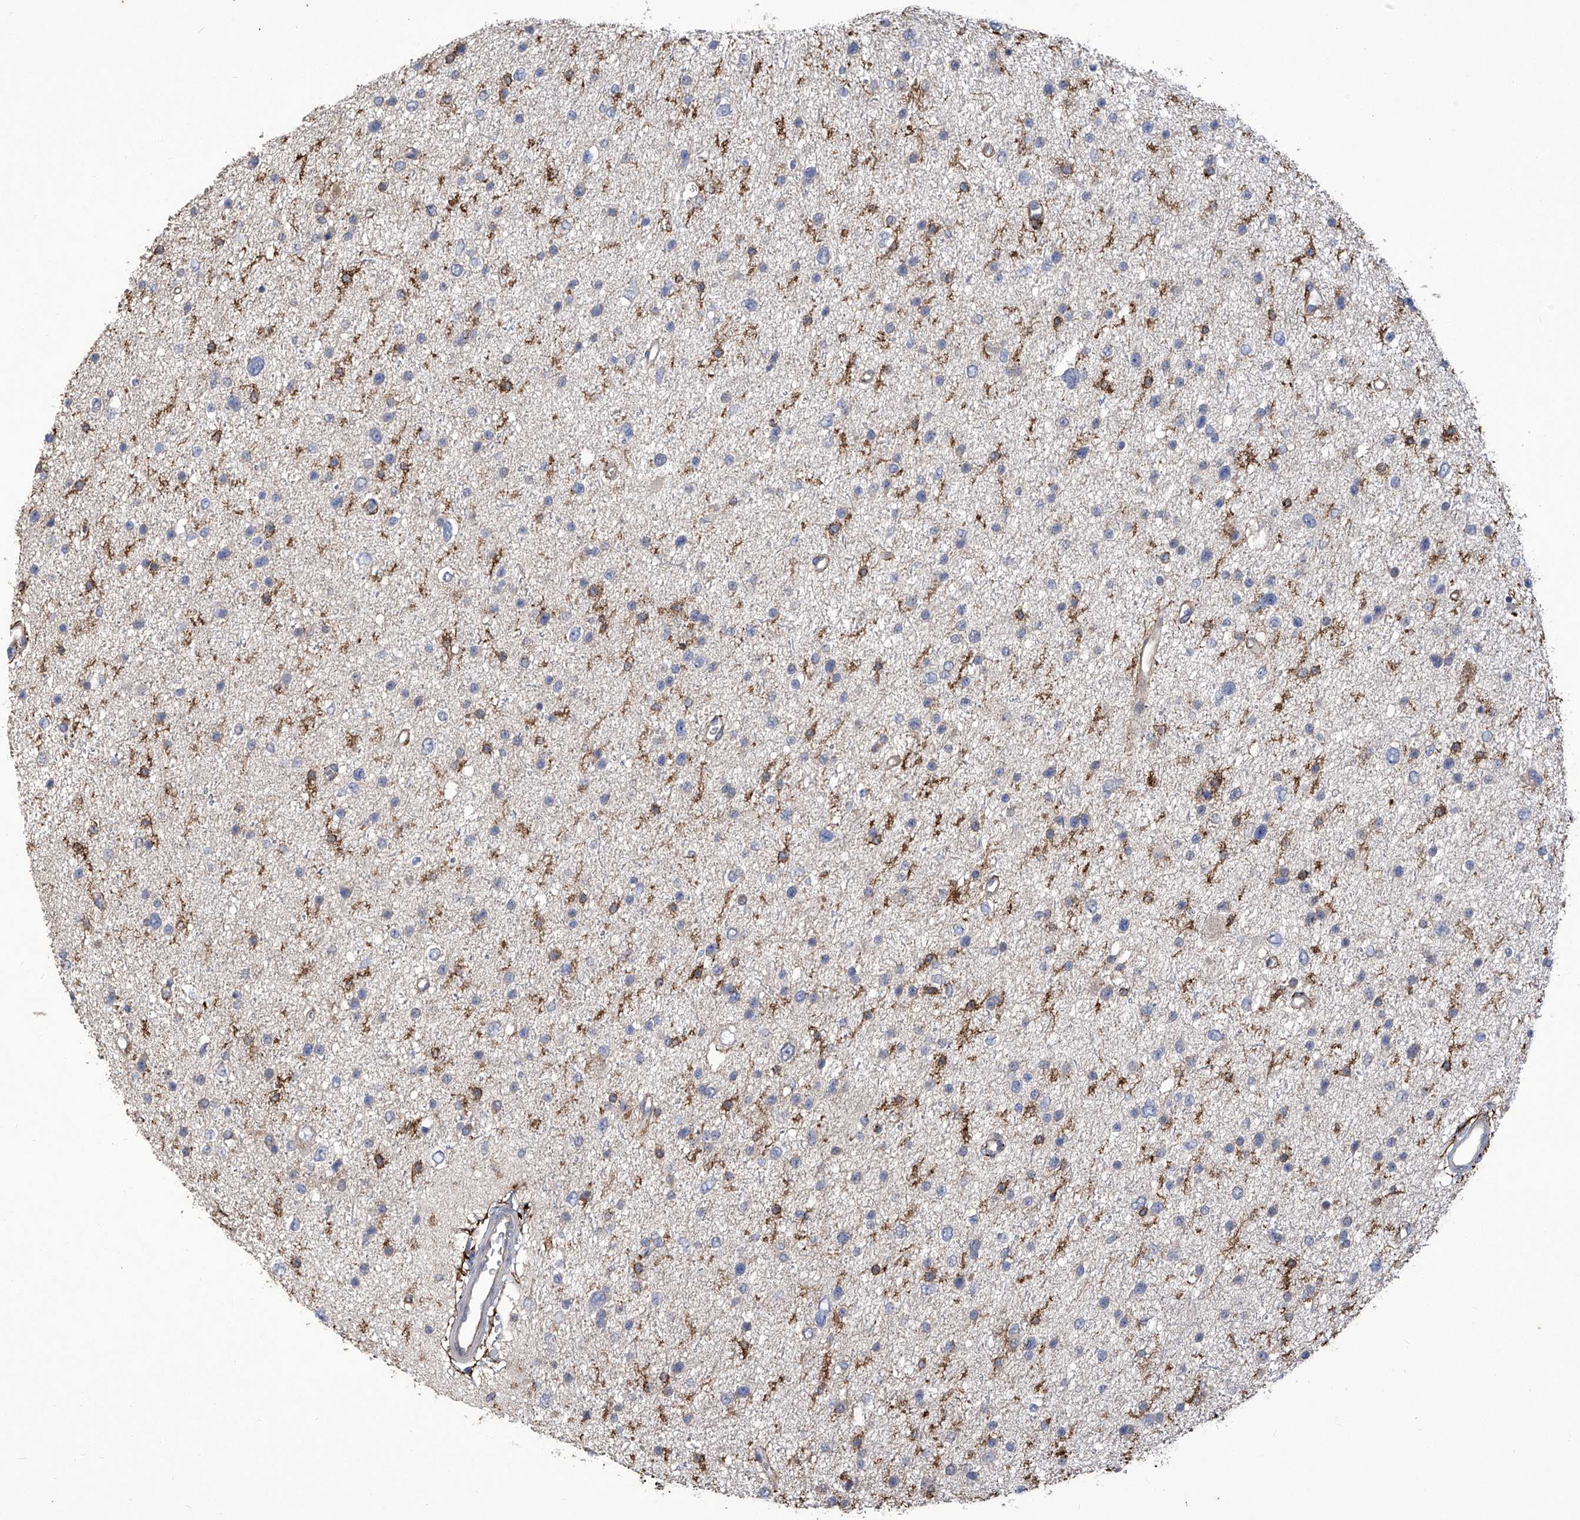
{"staining": {"intensity": "negative", "quantity": "none", "location": "none"}, "tissue": "glioma", "cell_type": "Tumor cells", "image_type": "cancer", "snomed": [{"axis": "morphology", "description": "Glioma, malignant, Low grade"}, {"axis": "topography", "description": "Brain"}], "caption": "Tumor cells are negative for protein expression in human malignant glioma (low-grade). (DAB immunohistochemistry (IHC), high magnification).", "gene": "TXNIP", "patient": {"sex": "female", "age": 37}}